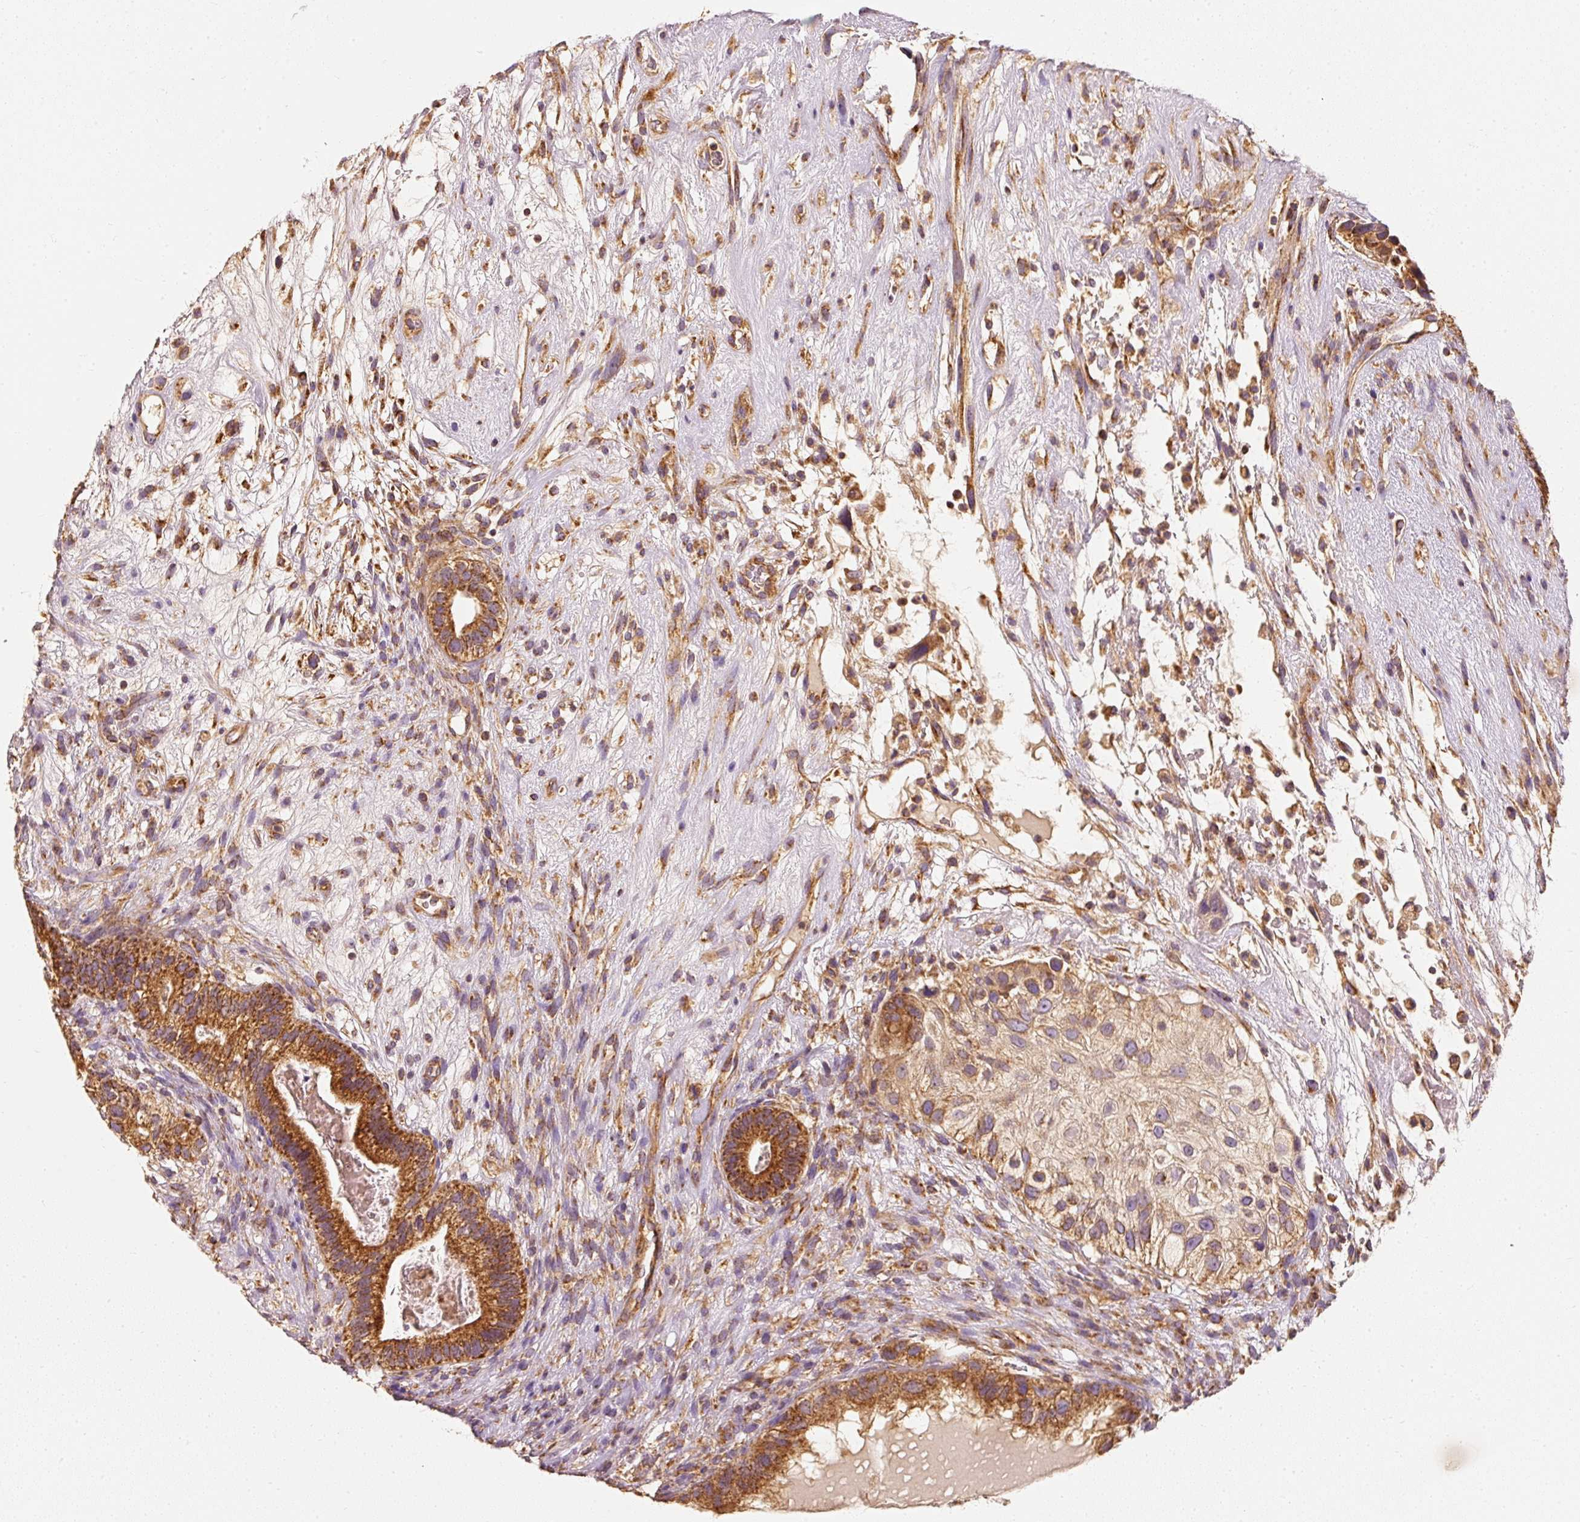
{"staining": {"intensity": "strong", "quantity": ">75%", "location": "cytoplasmic/membranous"}, "tissue": "testis cancer", "cell_type": "Tumor cells", "image_type": "cancer", "snomed": [{"axis": "morphology", "description": "Seminoma, NOS"}, {"axis": "morphology", "description": "Carcinoma, Embryonal, NOS"}, {"axis": "topography", "description": "Testis"}], "caption": "Embryonal carcinoma (testis) stained for a protein demonstrates strong cytoplasmic/membranous positivity in tumor cells.", "gene": "TOMM40", "patient": {"sex": "male", "age": 41}}